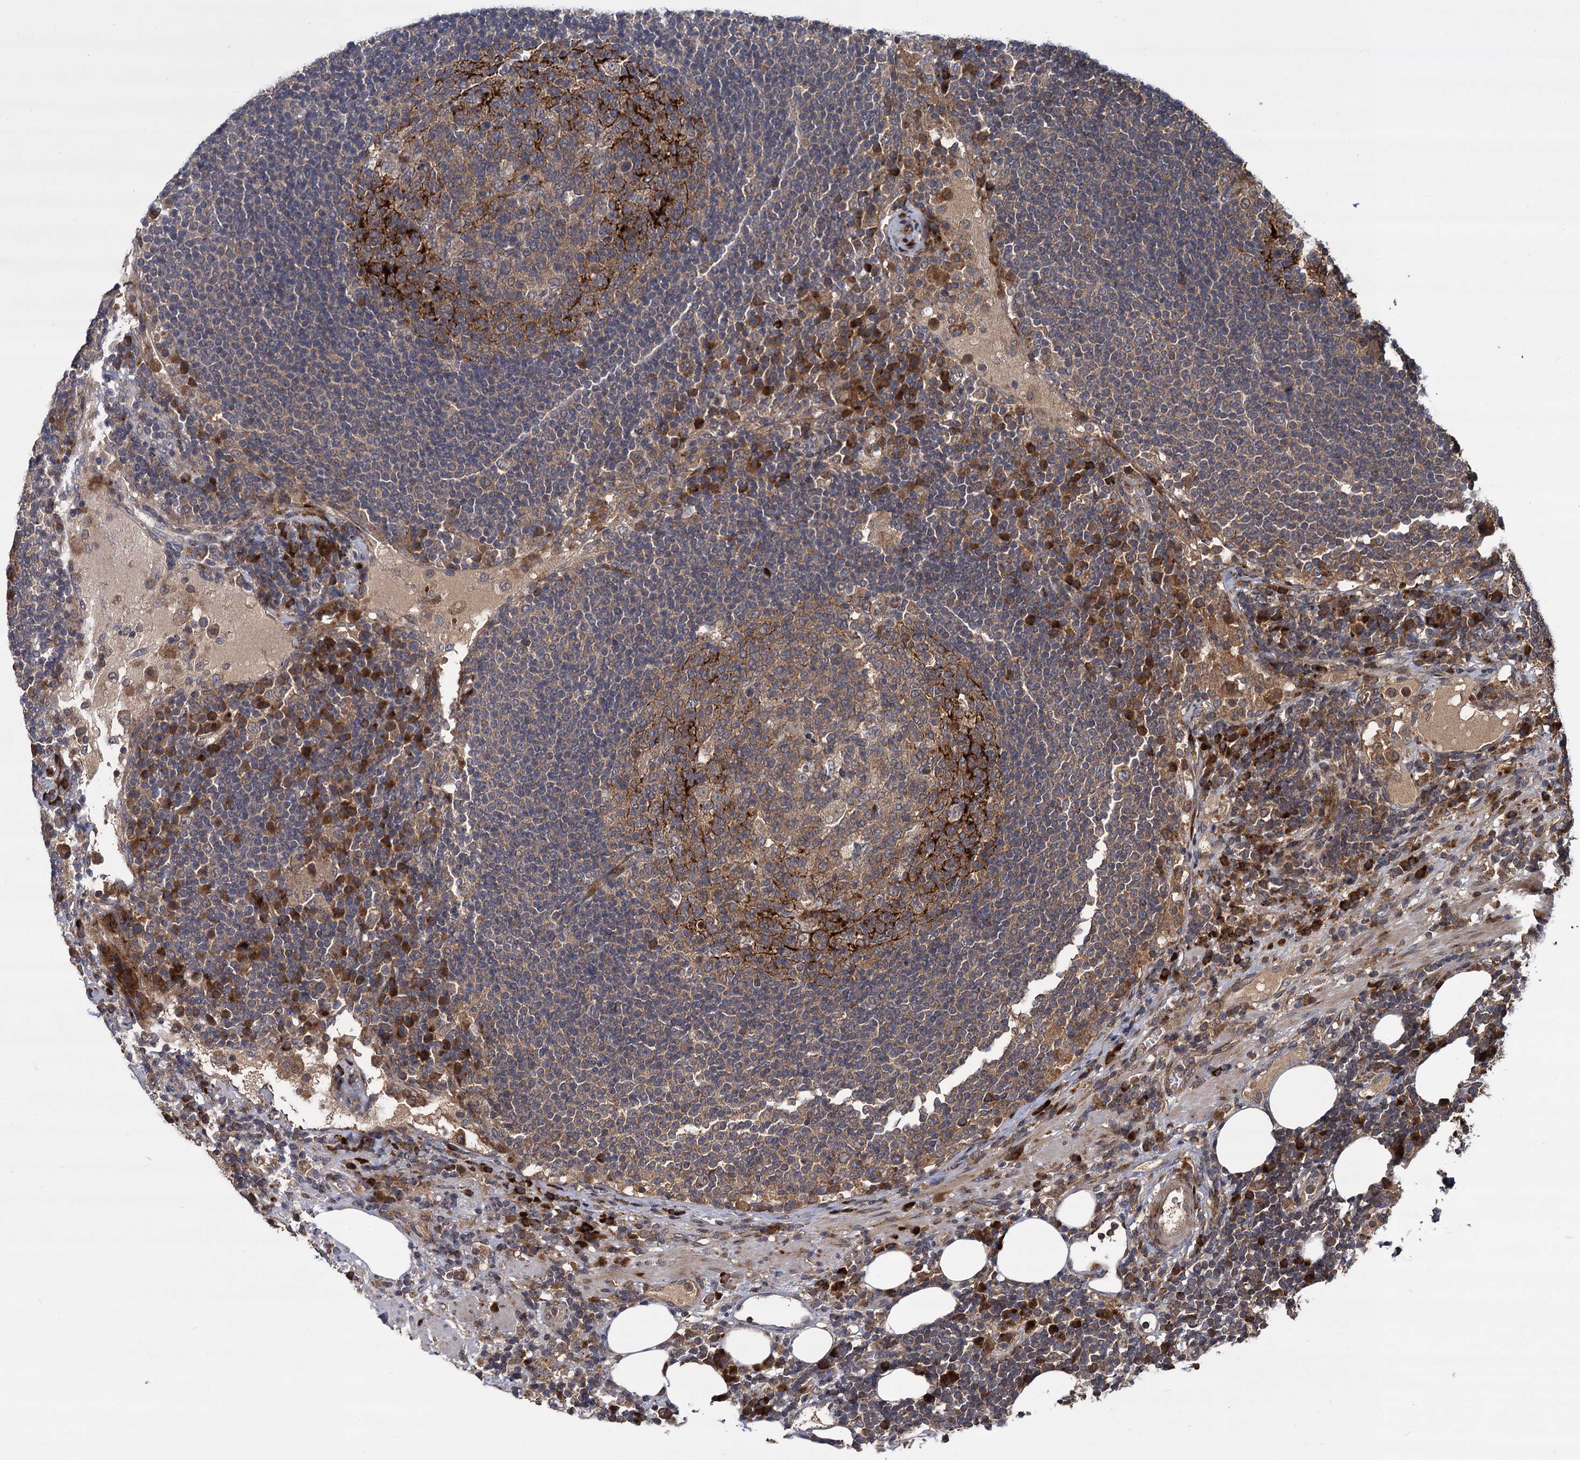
{"staining": {"intensity": "moderate", "quantity": "25%-75%", "location": "cytoplasmic/membranous"}, "tissue": "lymph node", "cell_type": "Germinal center cells", "image_type": "normal", "snomed": [{"axis": "morphology", "description": "Normal tissue, NOS"}, {"axis": "topography", "description": "Lymph node"}], "caption": "Germinal center cells show moderate cytoplasmic/membranous staining in approximately 25%-75% of cells in normal lymph node.", "gene": "INPPL1", "patient": {"sex": "female", "age": 53}}